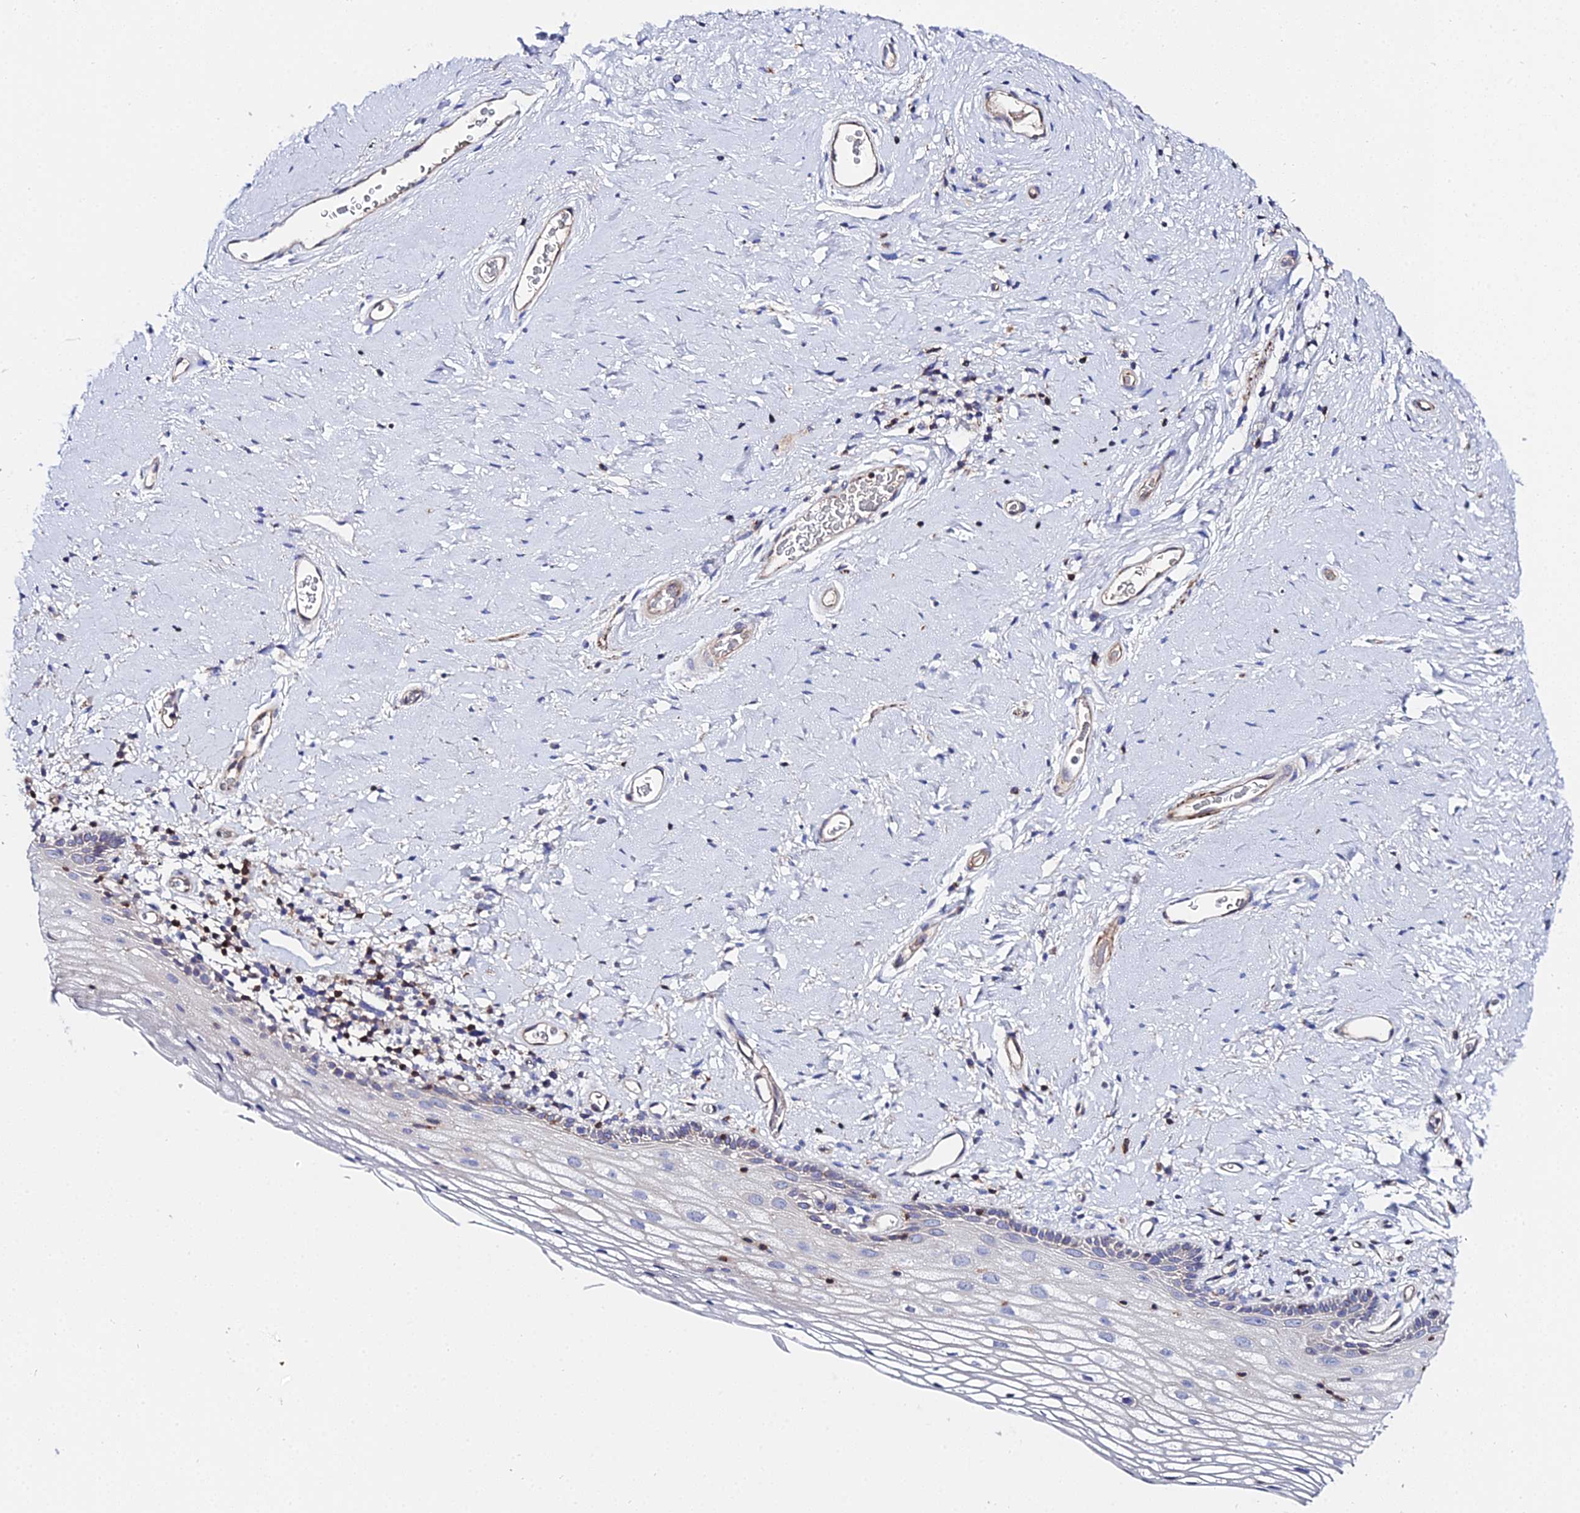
{"staining": {"intensity": "weak", "quantity": "<25%", "location": "cytoplasmic/membranous"}, "tissue": "vagina", "cell_type": "Squamous epithelial cells", "image_type": "normal", "snomed": [{"axis": "morphology", "description": "Normal tissue, NOS"}, {"axis": "morphology", "description": "Adenocarcinoma, NOS"}, {"axis": "topography", "description": "Rectum"}, {"axis": "topography", "description": "Vagina"}], "caption": "Immunohistochemical staining of benign human vagina displays no significant positivity in squamous epithelial cells.", "gene": "APOBEC3H", "patient": {"sex": "female", "age": 71}}